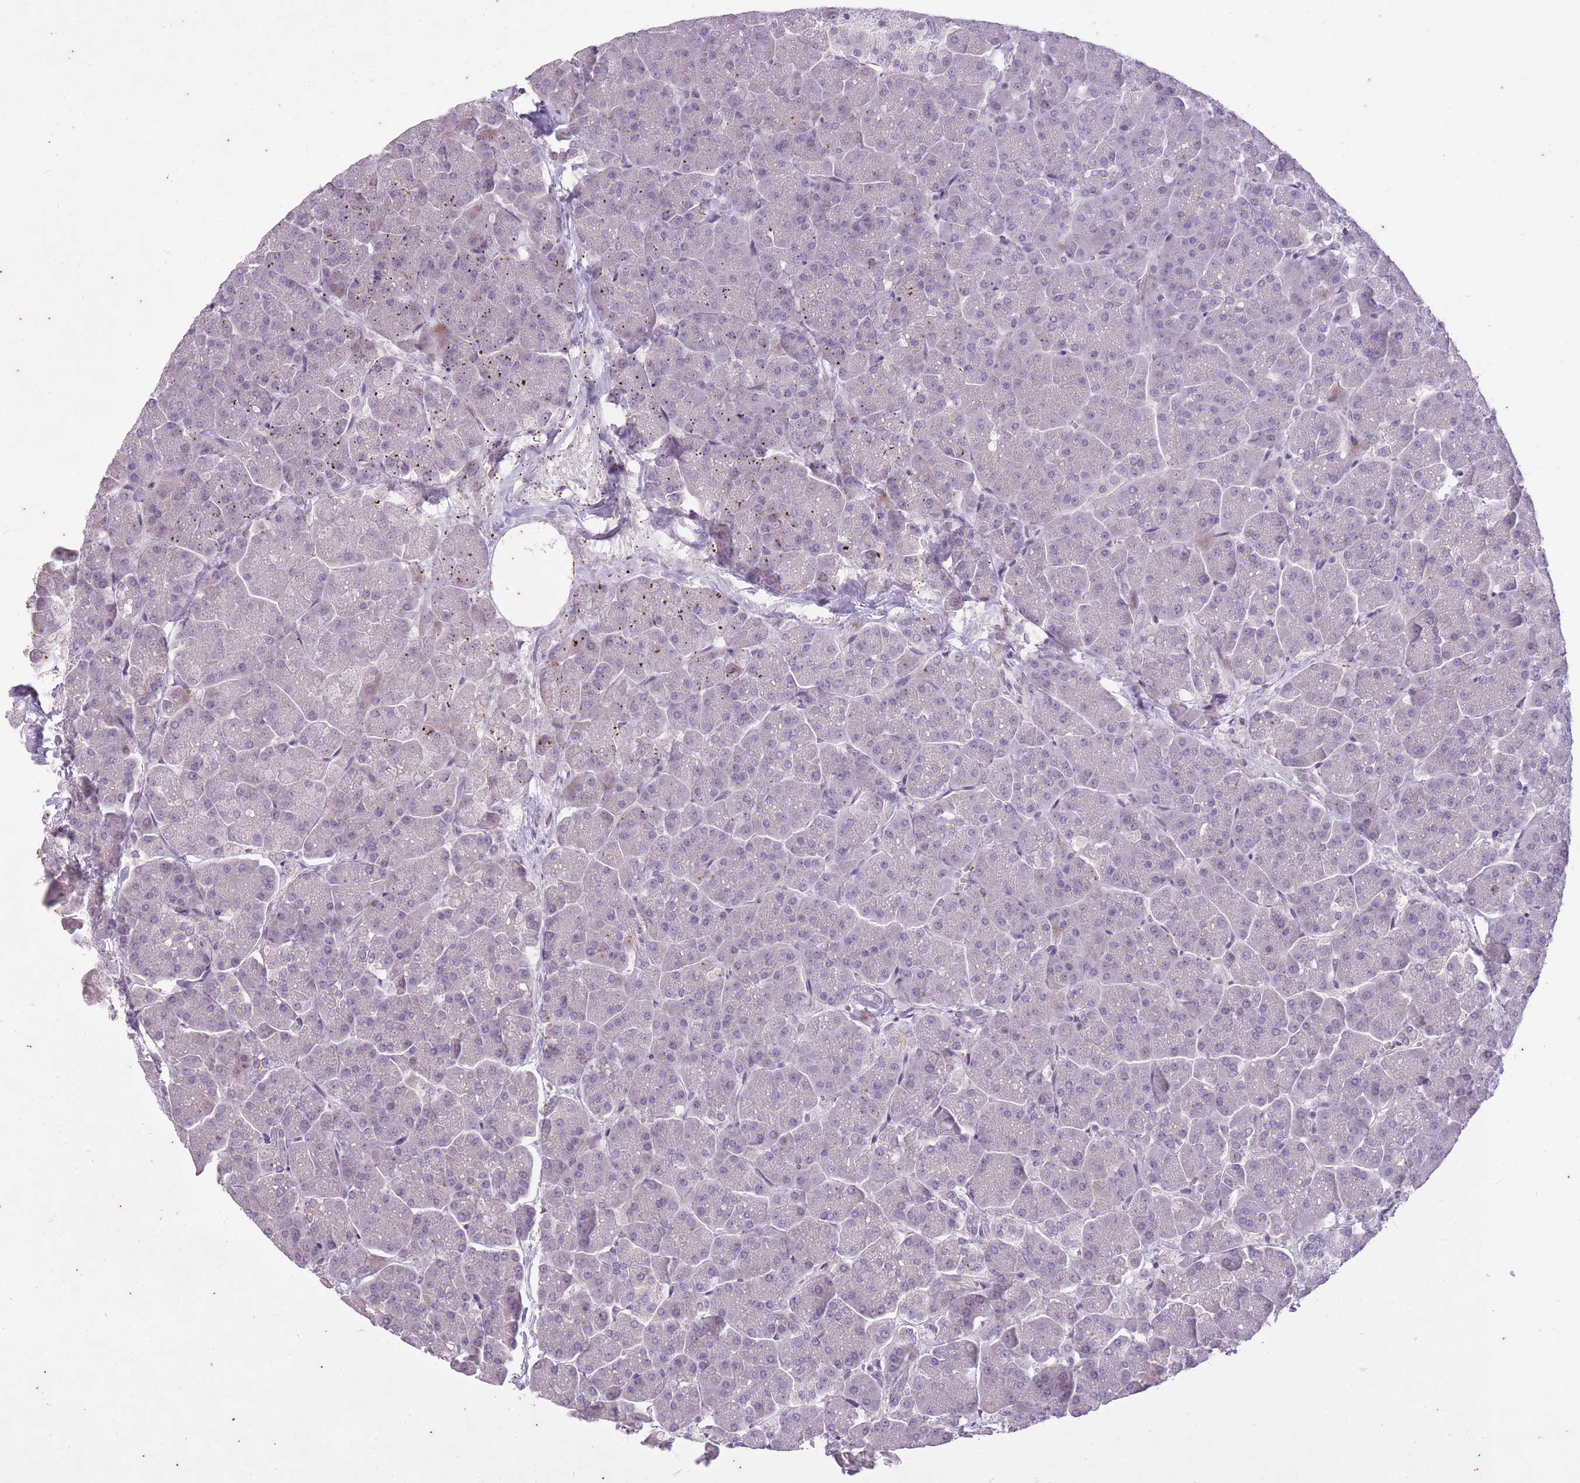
{"staining": {"intensity": "moderate", "quantity": "<25%", "location": "cytoplasmic/membranous"}, "tissue": "pancreas", "cell_type": "Exocrine glandular cells", "image_type": "normal", "snomed": [{"axis": "morphology", "description": "Normal tissue, NOS"}, {"axis": "topography", "description": "Pancreas"}, {"axis": "topography", "description": "Peripheral nerve tissue"}], "caption": "Immunohistochemistry (DAB) staining of benign pancreas exhibits moderate cytoplasmic/membranous protein positivity in approximately <25% of exocrine glandular cells. (DAB (3,3'-diaminobenzidine) = brown stain, brightfield microscopy at high magnification).", "gene": "CNTNAP3B", "patient": {"sex": "male", "age": 54}}